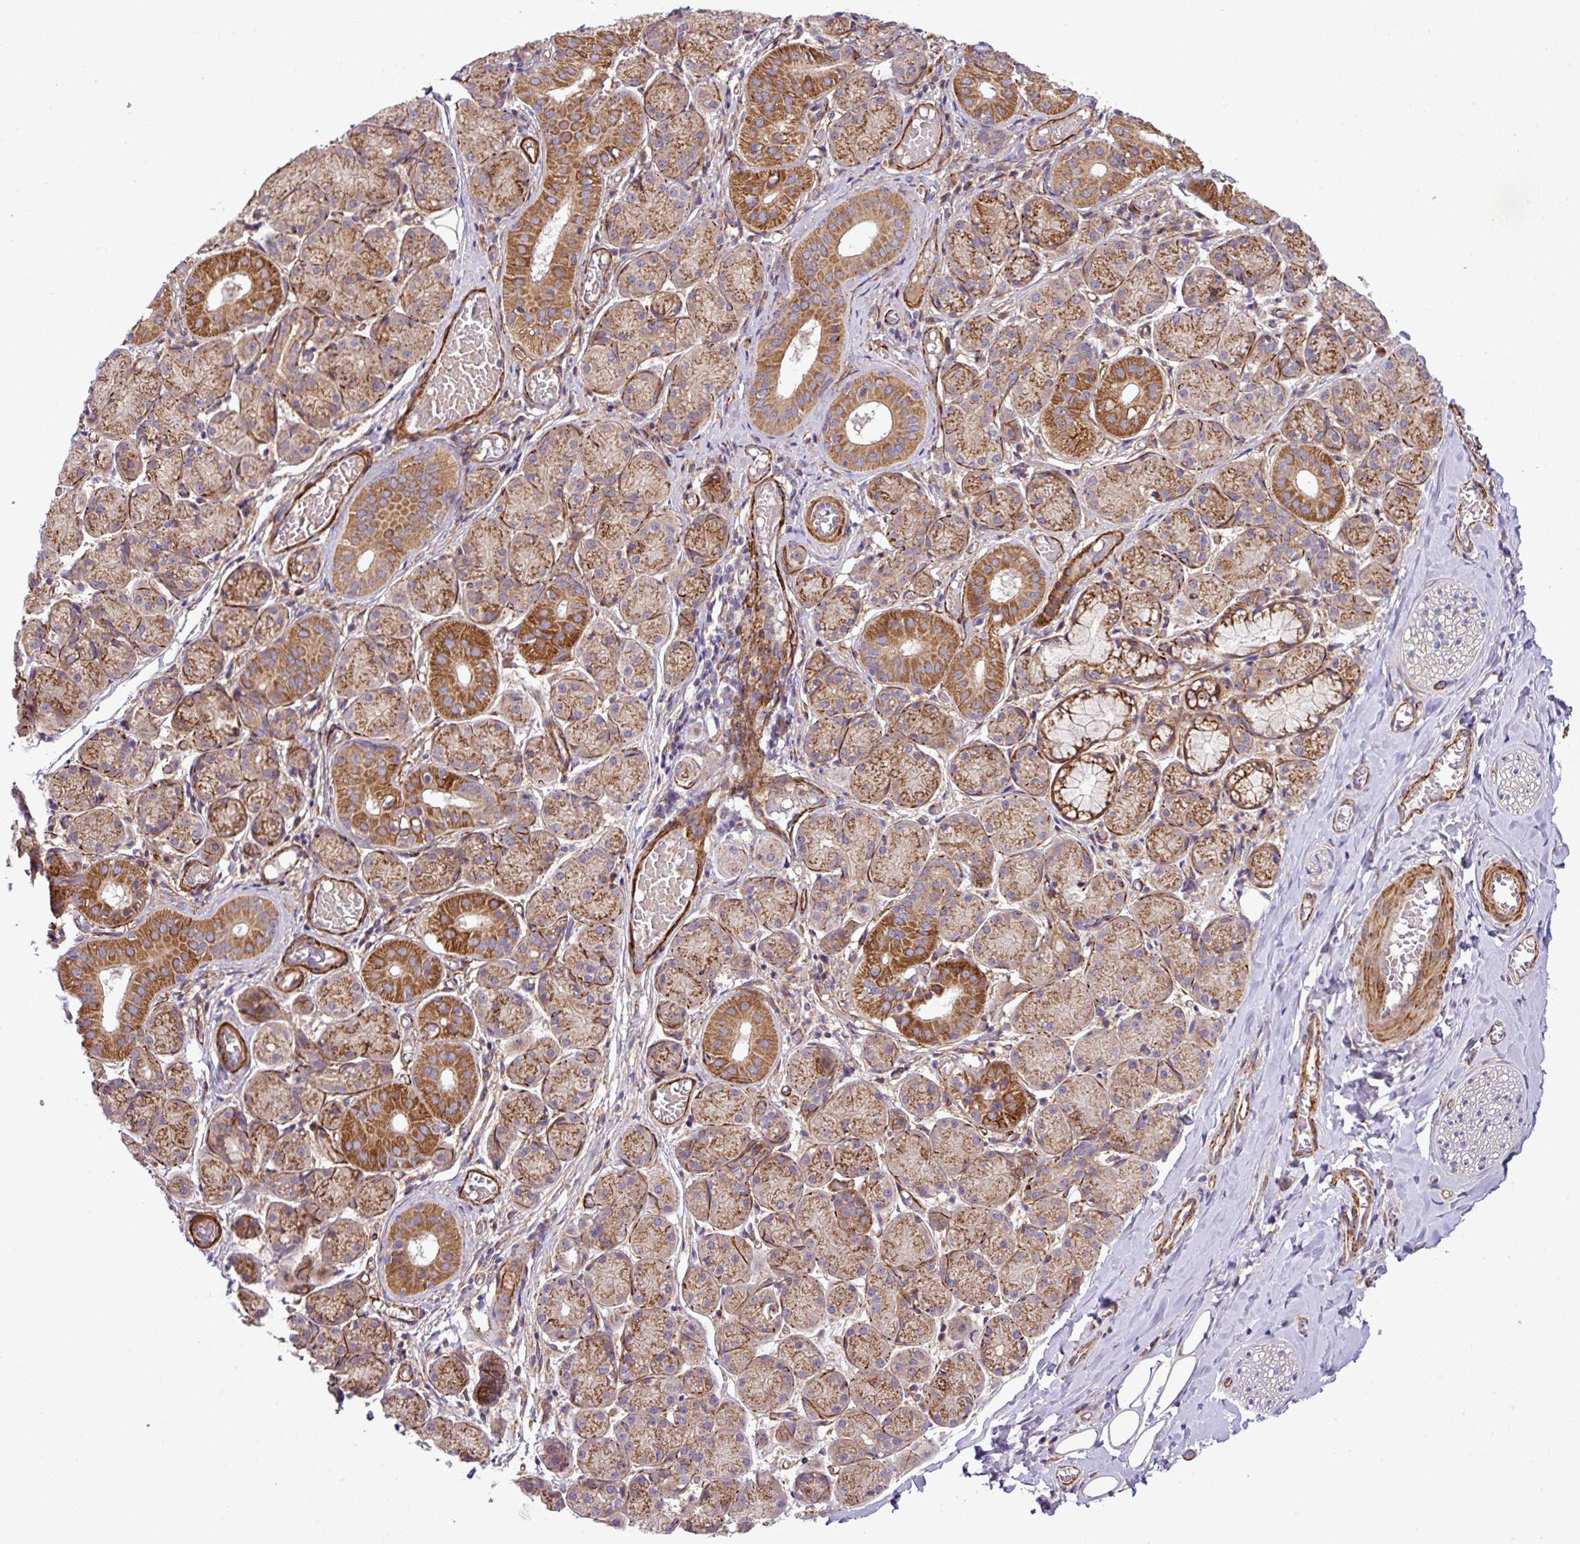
{"staining": {"intensity": "negative", "quantity": "none", "location": "none"}, "tissue": "adipose tissue", "cell_type": "Adipocytes", "image_type": "normal", "snomed": [{"axis": "morphology", "description": "Normal tissue, NOS"}, {"axis": "topography", "description": "Salivary gland"}, {"axis": "topography", "description": "Peripheral nerve tissue"}], "caption": "This image is of unremarkable adipose tissue stained with immunohistochemistry (IHC) to label a protein in brown with the nuclei are counter-stained blue. There is no staining in adipocytes. (Immunohistochemistry (ihc), brightfield microscopy, high magnification).", "gene": "FAM47E", "patient": {"sex": "female", "age": 24}}